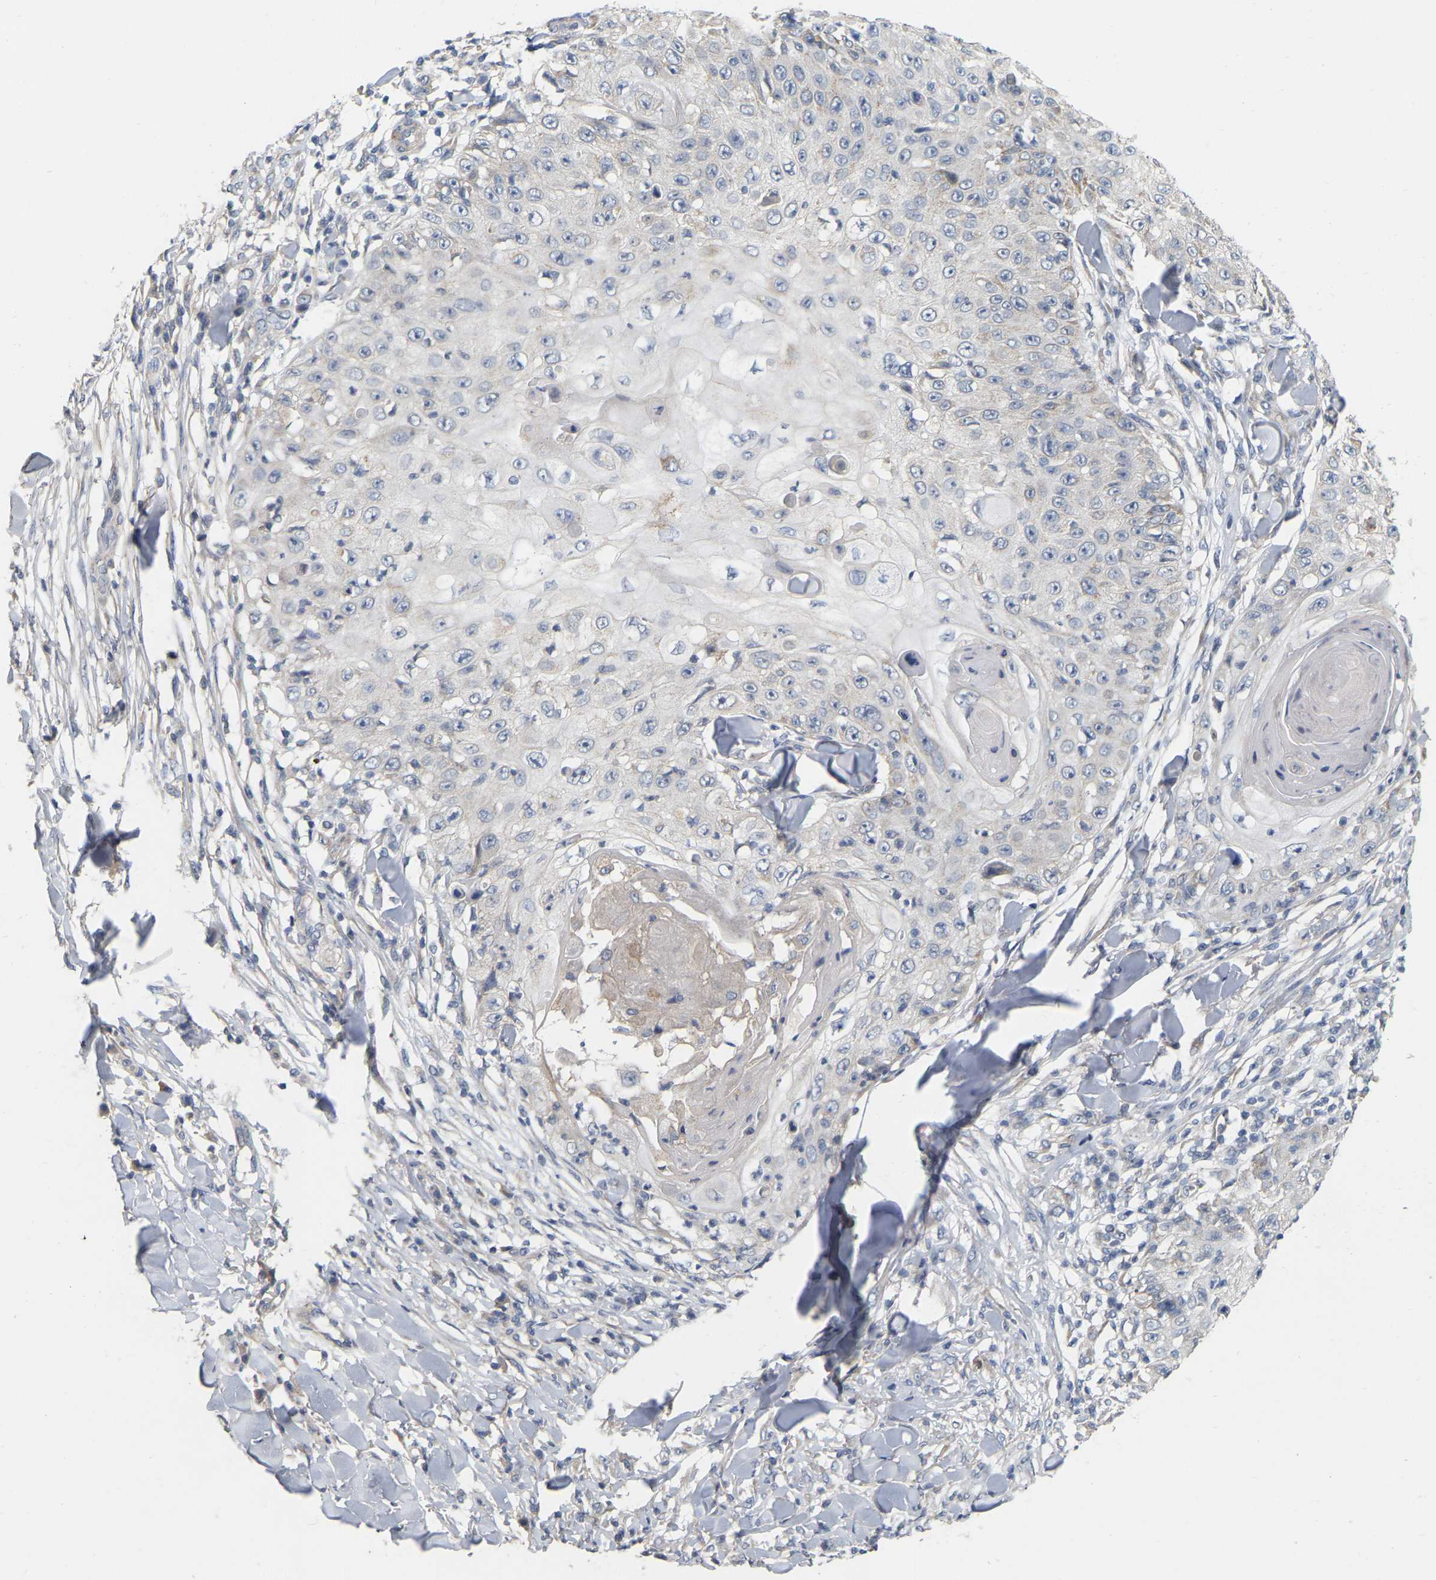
{"staining": {"intensity": "weak", "quantity": "<25%", "location": "cytoplasmic/membranous"}, "tissue": "skin cancer", "cell_type": "Tumor cells", "image_type": "cancer", "snomed": [{"axis": "morphology", "description": "Squamous cell carcinoma, NOS"}, {"axis": "topography", "description": "Skin"}], "caption": "High magnification brightfield microscopy of squamous cell carcinoma (skin) stained with DAB (3,3'-diaminobenzidine) (brown) and counterstained with hematoxylin (blue): tumor cells show no significant positivity.", "gene": "SSH1", "patient": {"sex": "male", "age": 86}}